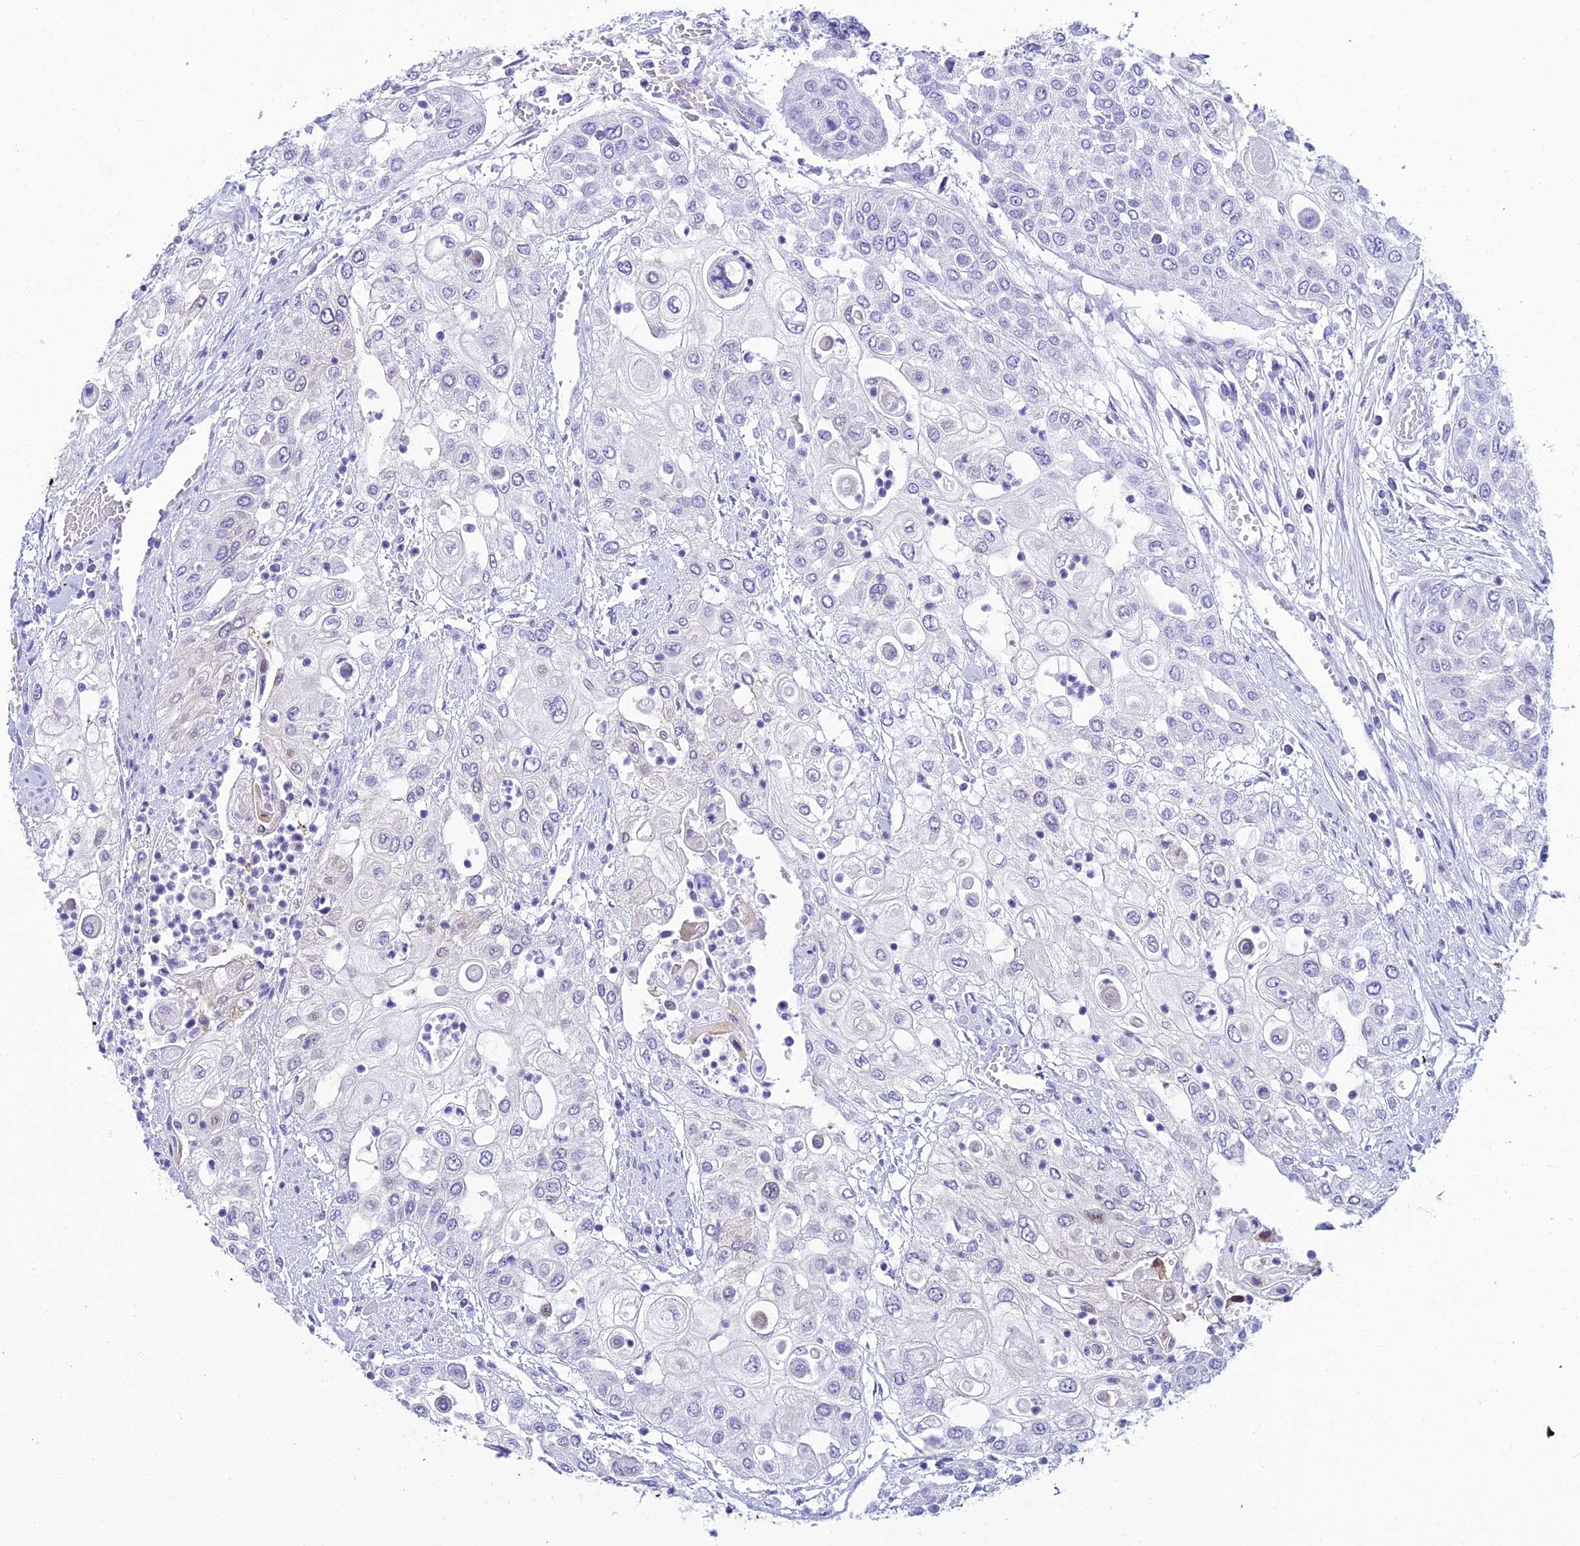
{"staining": {"intensity": "negative", "quantity": "none", "location": "none"}, "tissue": "urothelial cancer", "cell_type": "Tumor cells", "image_type": "cancer", "snomed": [{"axis": "morphology", "description": "Urothelial carcinoma, High grade"}, {"axis": "topography", "description": "Urinary bladder"}], "caption": "IHC image of neoplastic tissue: human urothelial cancer stained with DAB exhibits no significant protein expression in tumor cells. (DAB IHC, high magnification).", "gene": "ZMIZ1", "patient": {"sex": "female", "age": 79}}